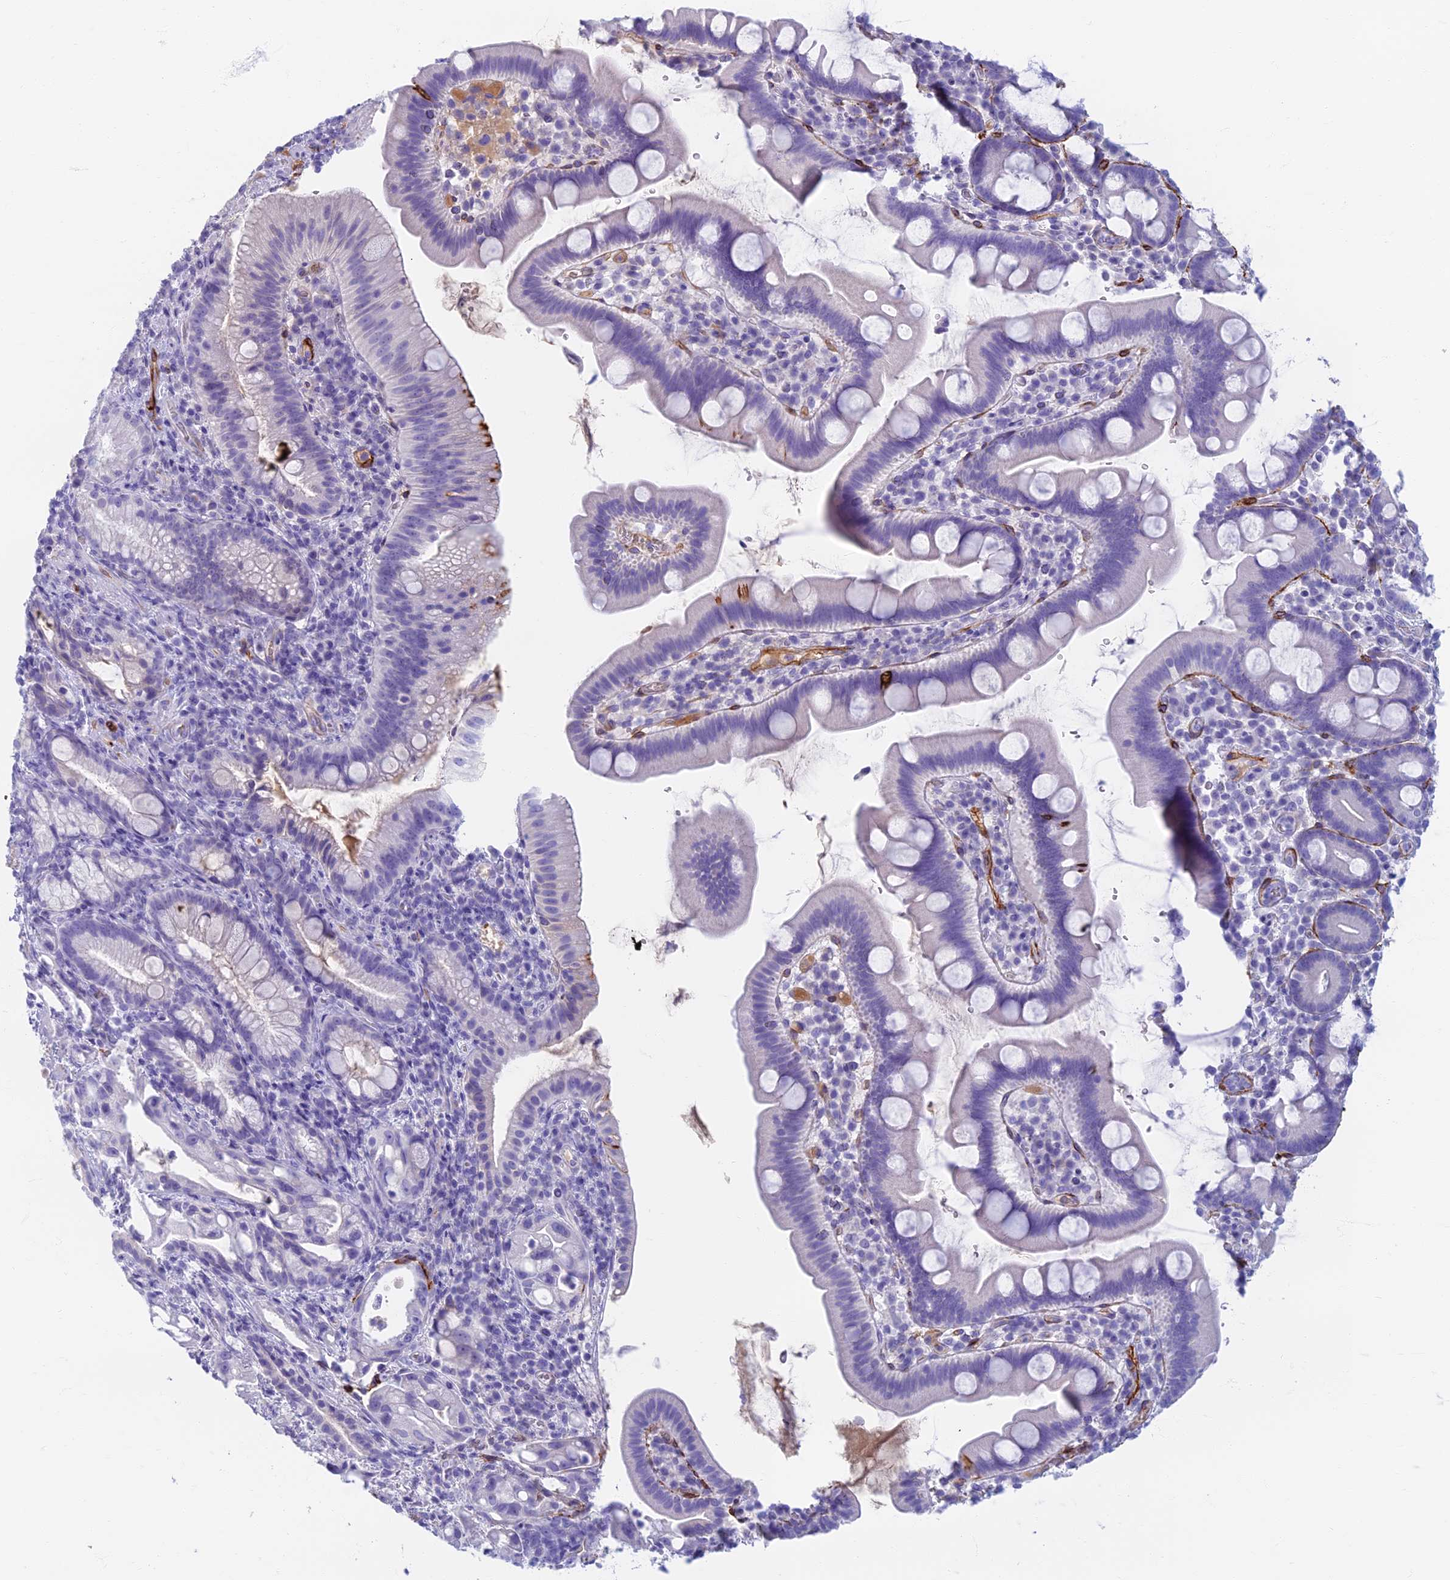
{"staining": {"intensity": "negative", "quantity": "none", "location": "none"}, "tissue": "pancreatic cancer", "cell_type": "Tumor cells", "image_type": "cancer", "snomed": [{"axis": "morphology", "description": "Adenocarcinoma, NOS"}, {"axis": "topography", "description": "Pancreas"}], "caption": "This is an immunohistochemistry micrograph of adenocarcinoma (pancreatic). There is no positivity in tumor cells.", "gene": "ETFRF1", "patient": {"sex": "male", "age": 68}}